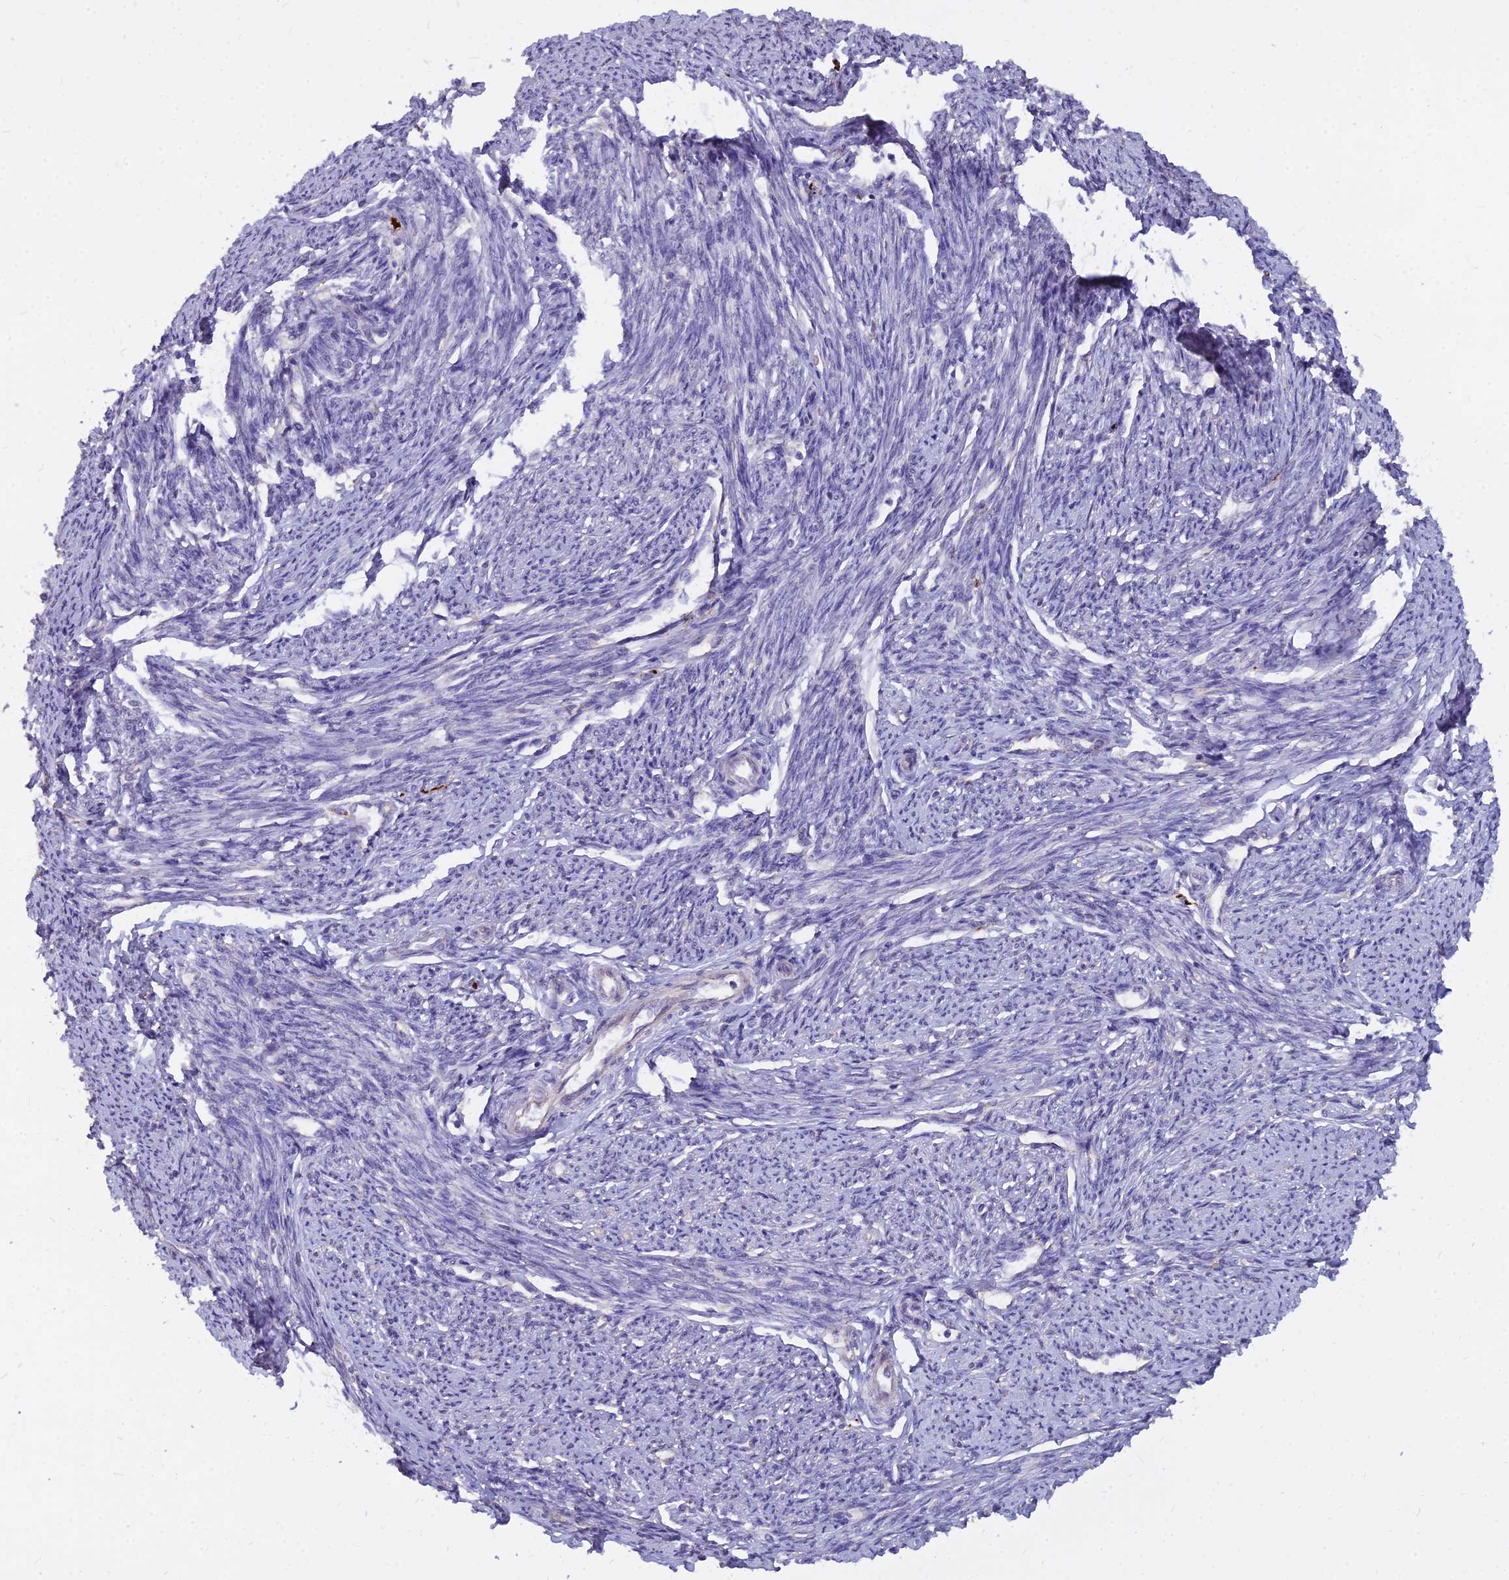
{"staining": {"intensity": "negative", "quantity": "none", "location": "none"}, "tissue": "smooth muscle", "cell_type": "Smooth muscle cells", "image_type": "normal", "snomed": [{"axis": "morphology", "description": "Normal tissue, NOS"}, {"axis": "topography", "description": "Smooth muscle"}, {"axis": "topography", "description": "Uterus"}], "caption": "This is an immunohistochemistry (IHC) photomicrograph of benign smooth muscle. There is no staining in smooth muscle cells.", "gene": "PCED1B", "patient": {"sex": "female", "age": 59}}